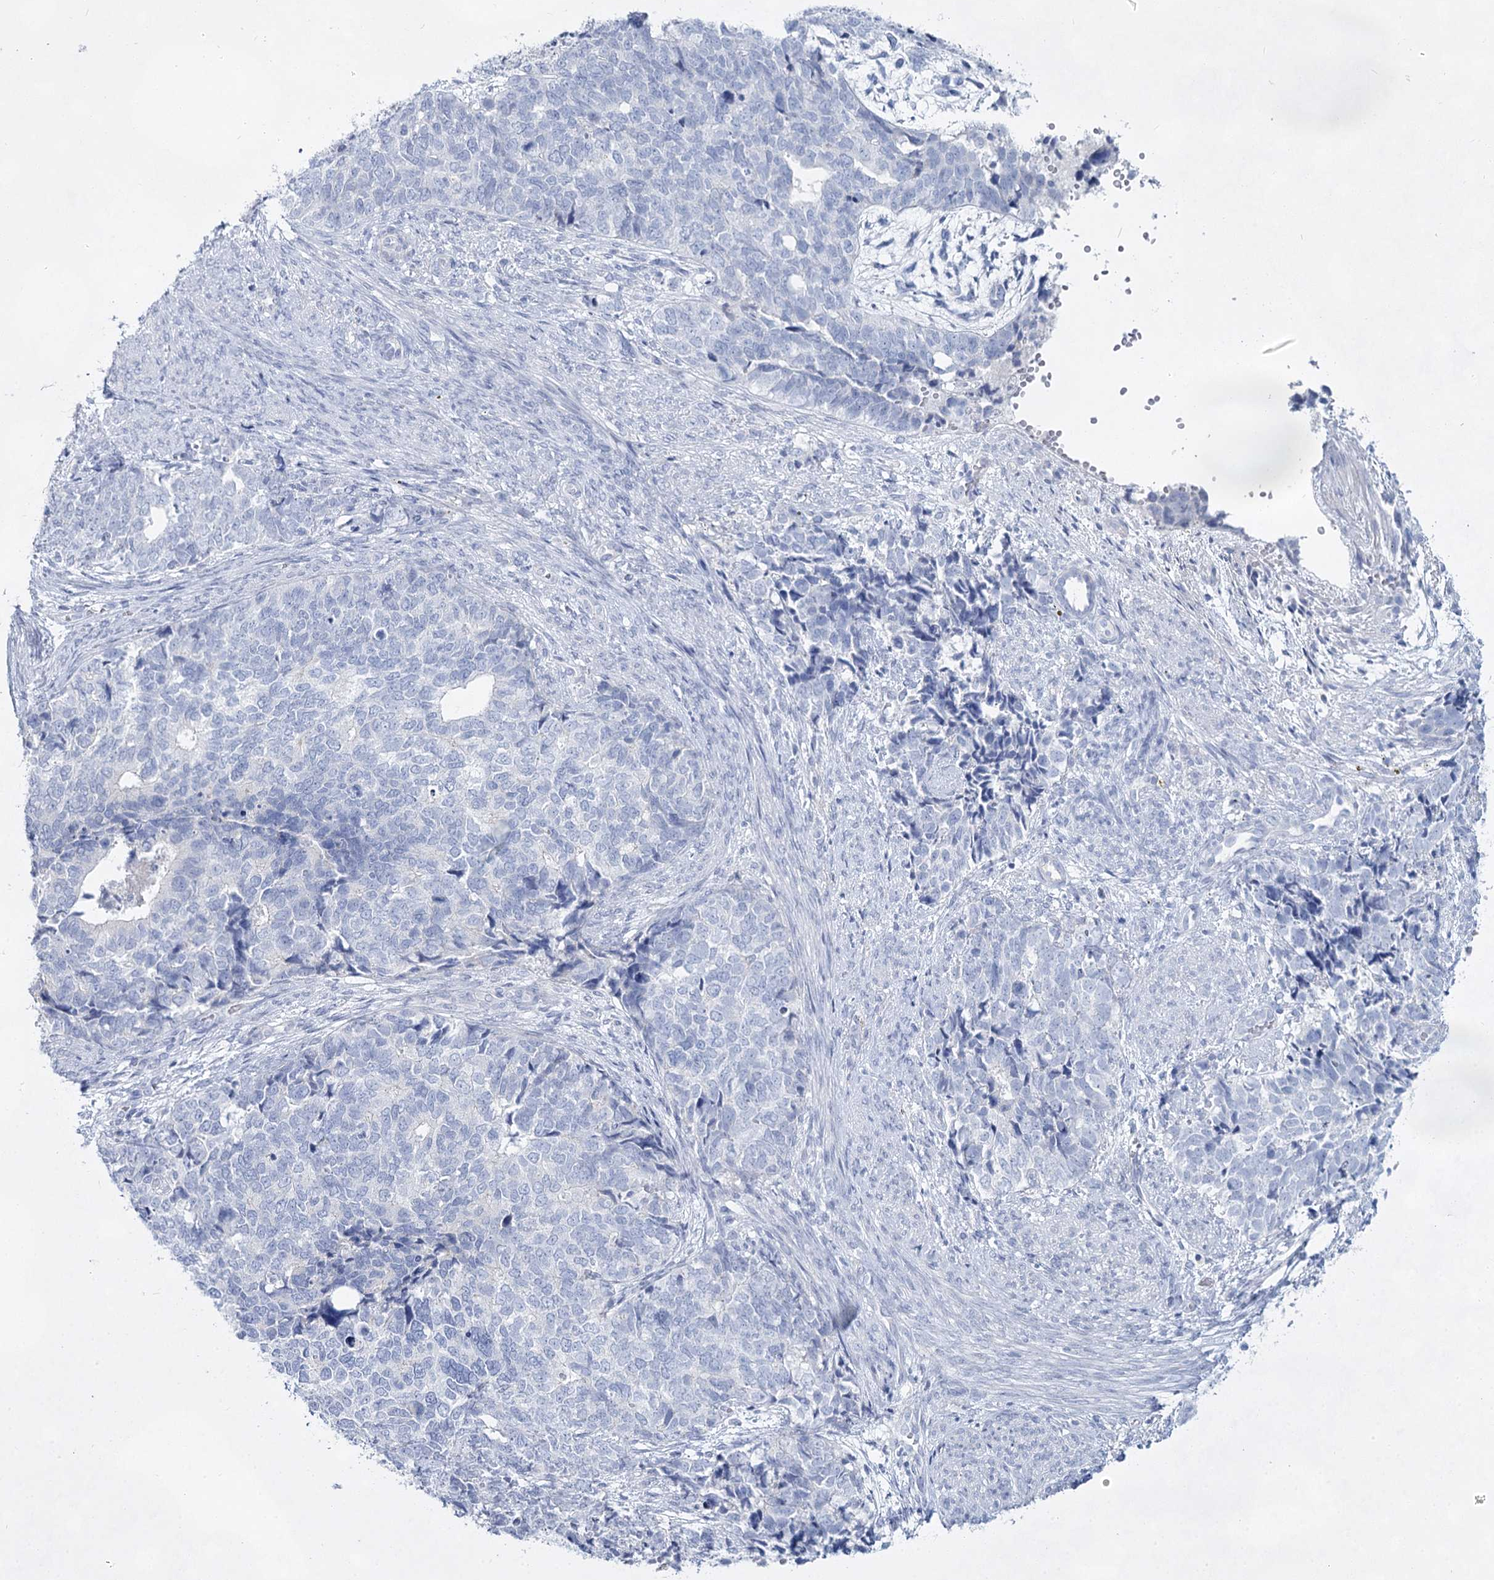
{"staining": {"intensity": "negative", "quantity": "none", "location": "none"}, "tissue": "cervical cancer", "cell_type": "Tumor cells", "image_type": "cancer", "snomed": [{"axis": "morphology", "description": "Squamous cell carcinoma, NOS"}, {"axis": "topography", "description": "Cervix"}], "caption": "The IHC photomicrograph has no significant expression in tumor cells of cervical cancer (squamous cell carcinoma) tissue. (DAB immunohistochemistry, high magnification).", "gene": "SLC17A2", "patient": {"sex": "female", "age": 63}}